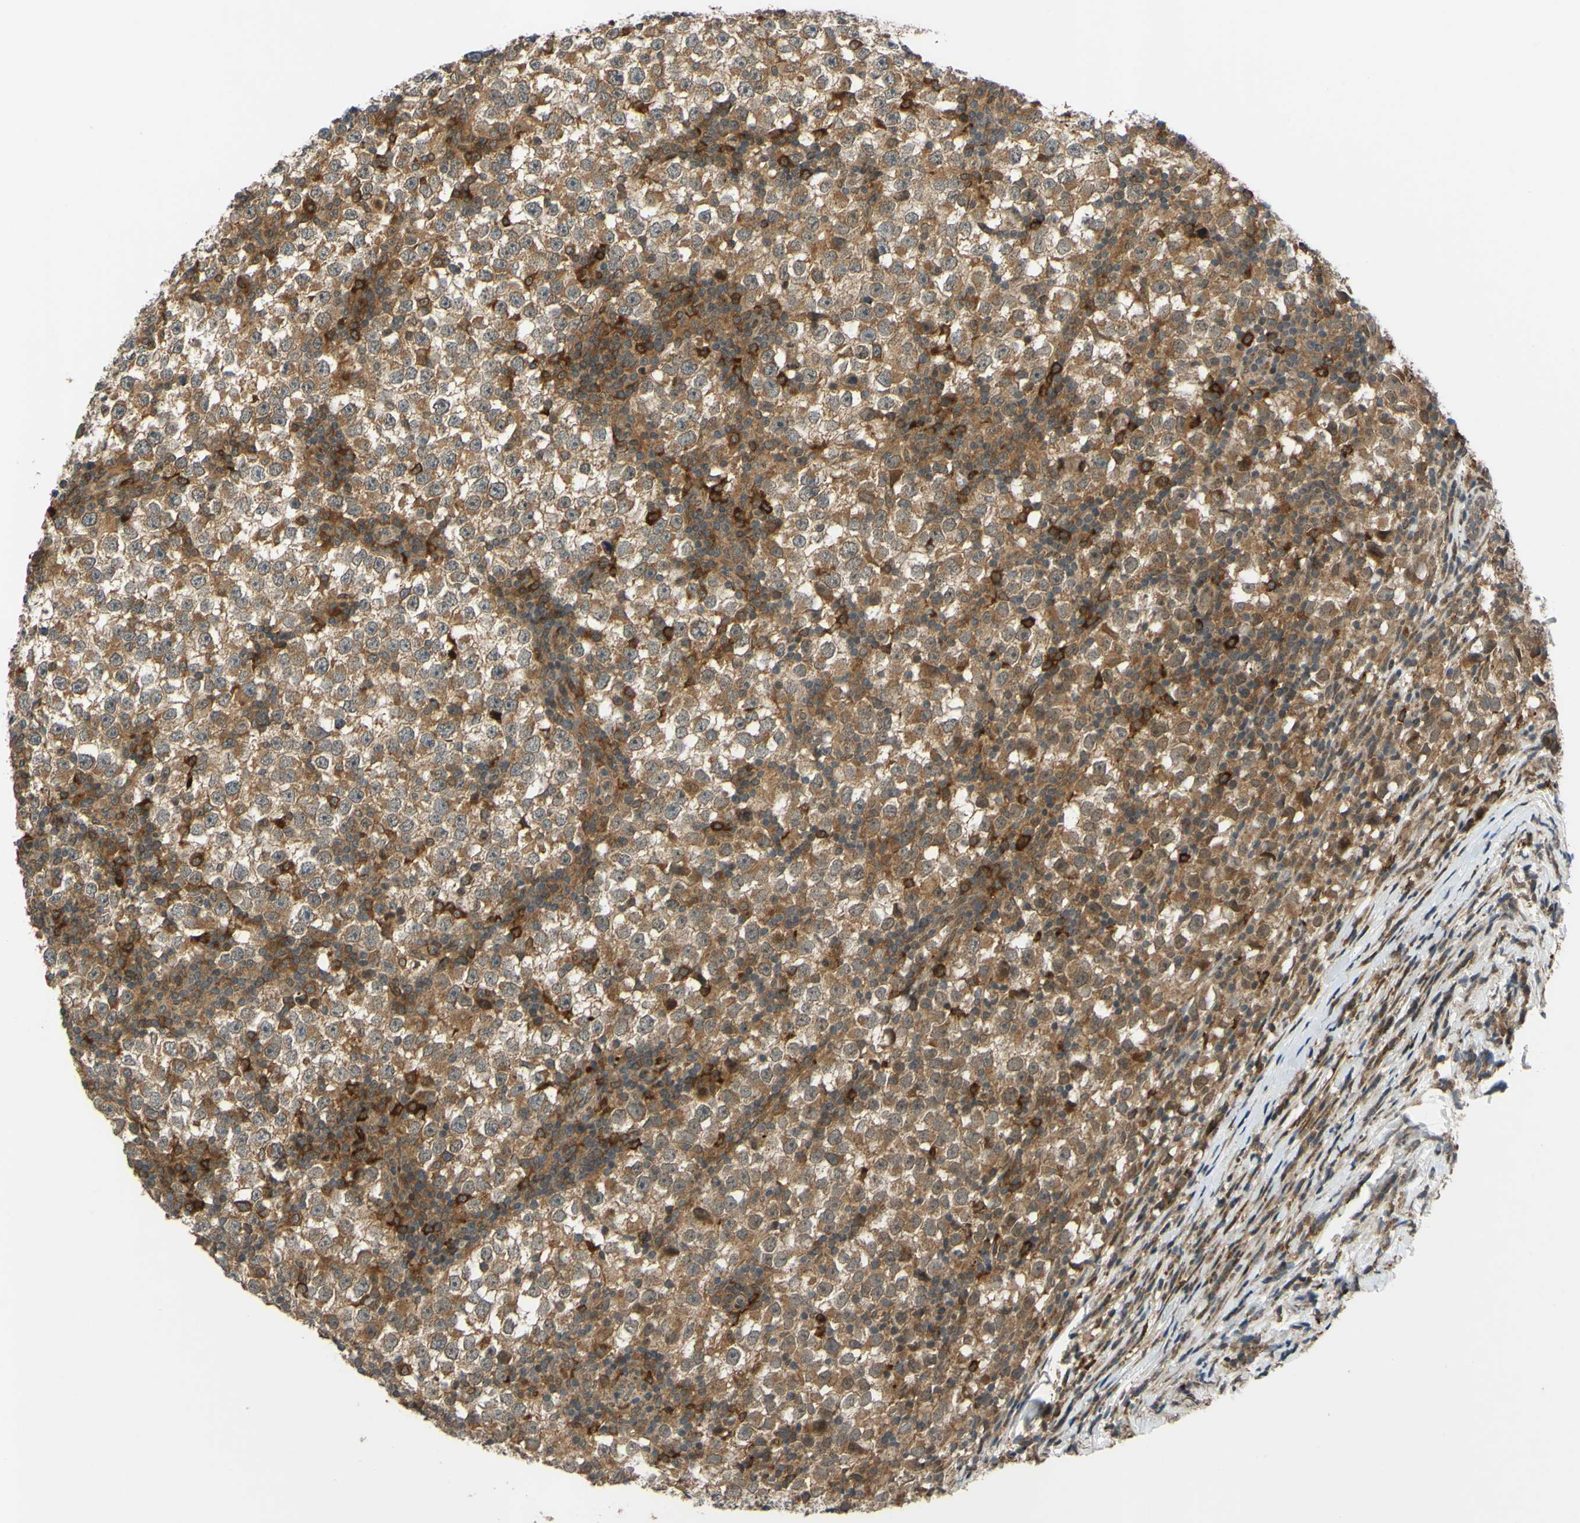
{"staining": {"intensity": "moderate", "quantity": "25%-75%", "location": "cytoplasmic/membranous"}, "tissue": "testis cancer", "cell_type": "Tumor cells", "image_type": "cancer", "snomed": [{"axis": "morphology", "description": "Seminoma, NOS"}, {"axis": "topography", "description": "Testis"}], "caption": "Testis cancer stained for a protein shows moderate cytoplasmic/membranous positivity in tumor cells.", "gene": "ABCC8", "patient": {"sex": "male", "age": 65}}